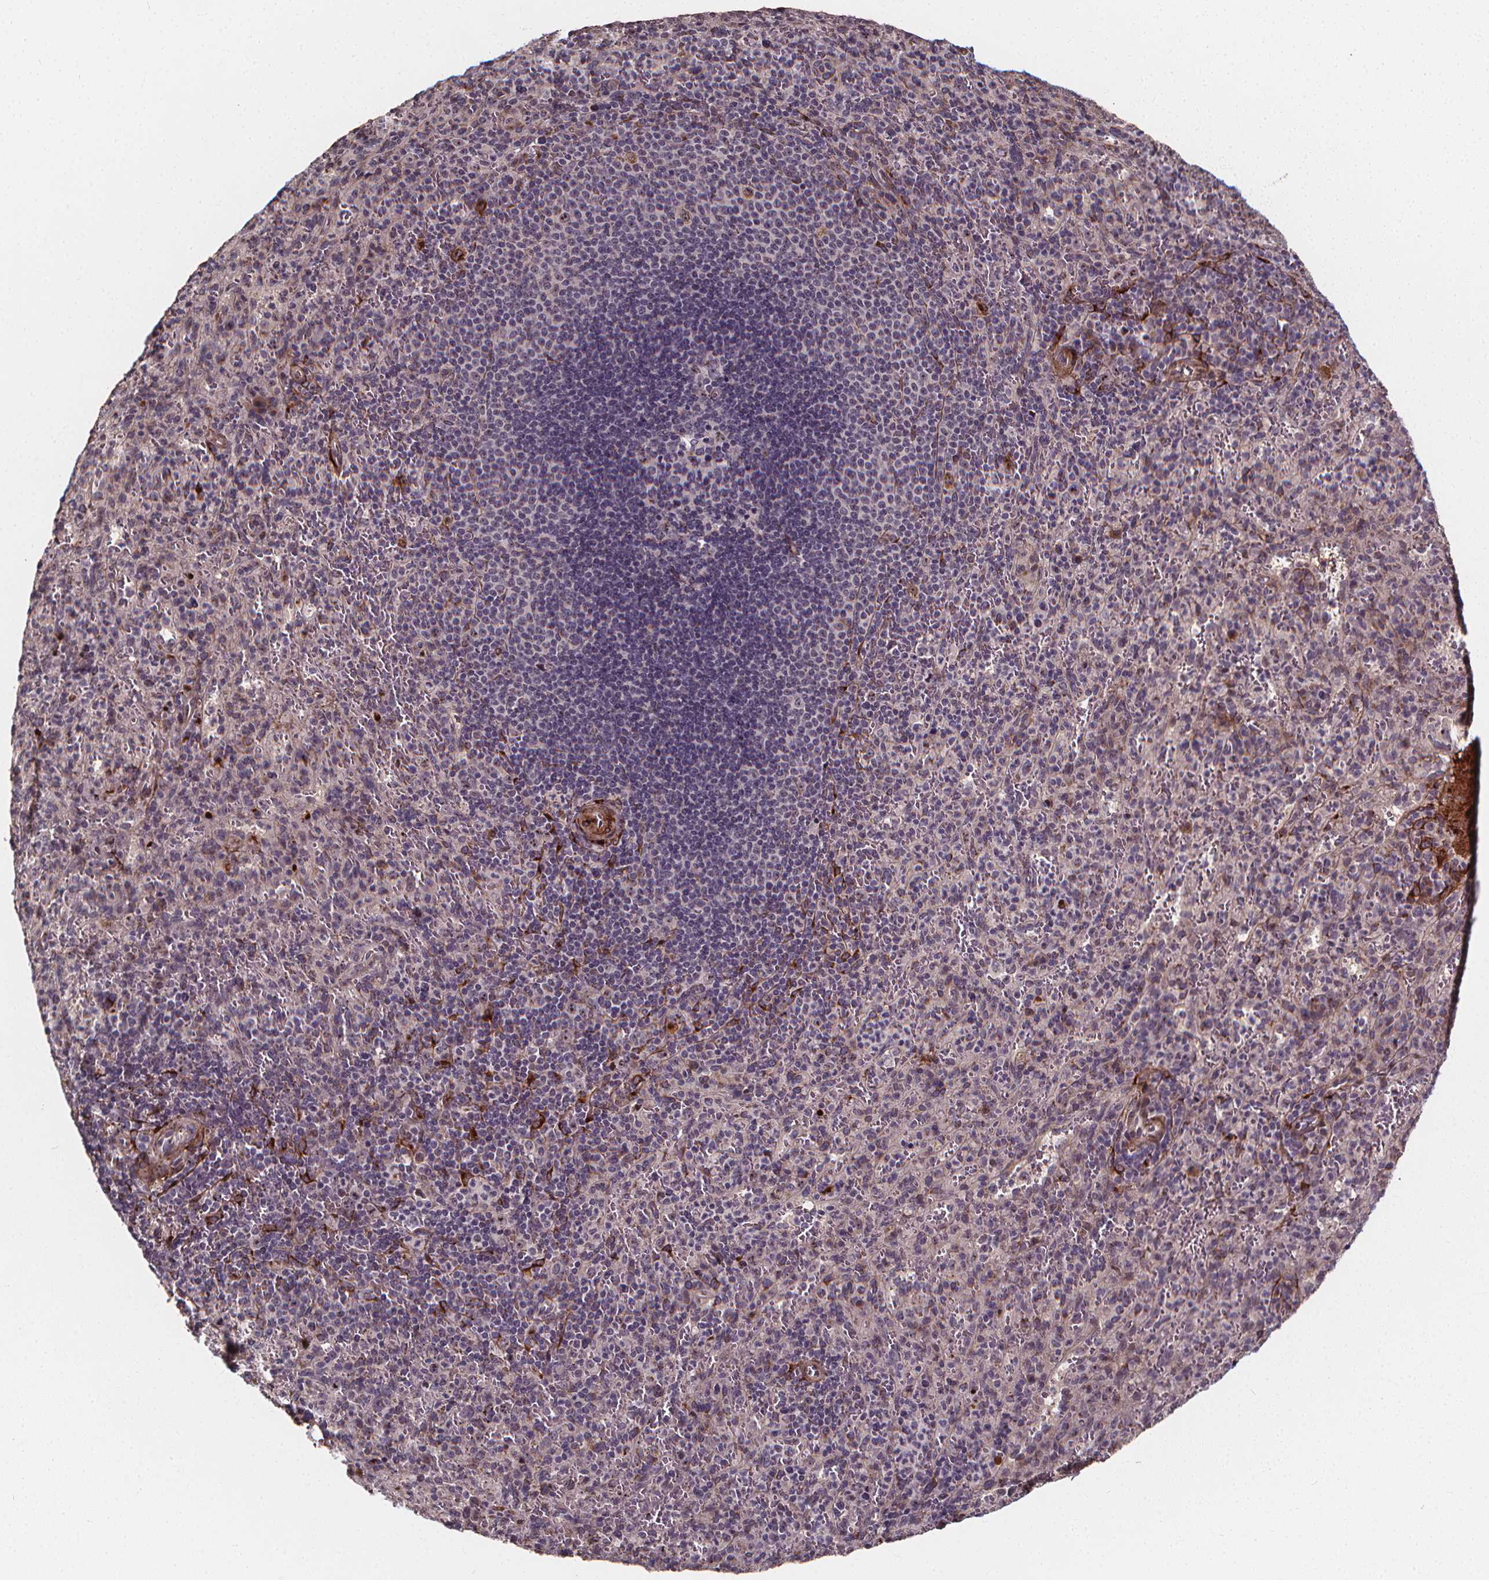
{"staining": {"intensity": "negative", "quantity": "none", "location": "none"}, "tissue": "spleen", "cell_type": "Cells in red pulp", "image_type": "normal", "snomed": [{"axis": "morphology", "description": "Normal tissue, NOS"}, {"axis": "topography", "description": "Spleen"}], "caption": "The immunohistochemistry histopathology image has no significant expression in cells in red pulp of spleen. (DAB immunohistochemistry (IHC), high magnification).", "gene": "AEBP1", "patient": {"sex": "male", "age": 57}}